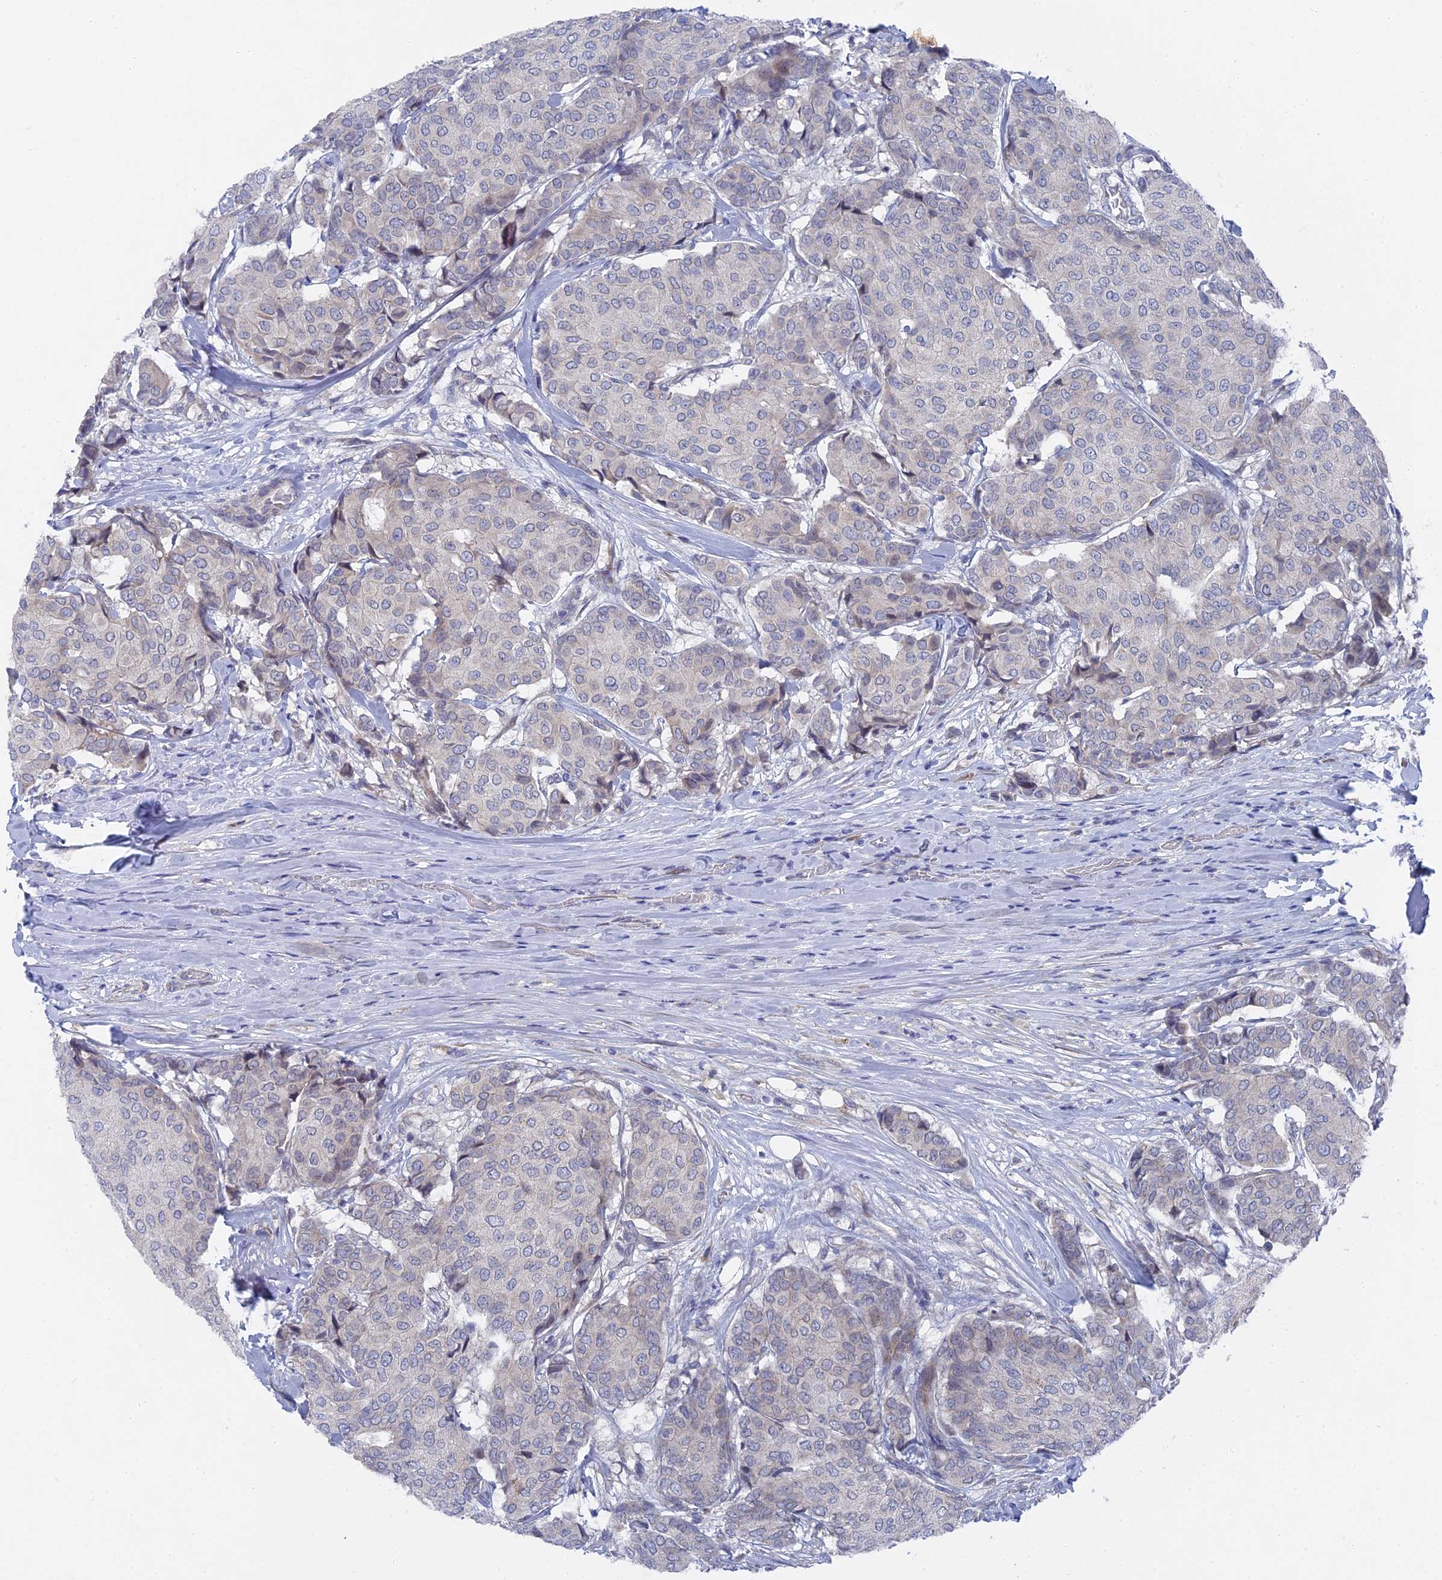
{"staining": {"intensity": "negative", "quantity": "none", "location": "none"}, "tissue": "breast cancer", "cell_type": "Tumor cells", "image_type": "cancer", "snomed": [{"axis": "morphology", "description": "Duct carcinoma"}, {"axis": "topography", "description": "Breast"}], "caption": "This is a photomicrograph of immunohistochemistry staining of breast invasive ductal carcinoma, which shows no positivity in tumor cells.", "gene": "TMEM161A", "patient": {"sex": "female", "age": 75}}